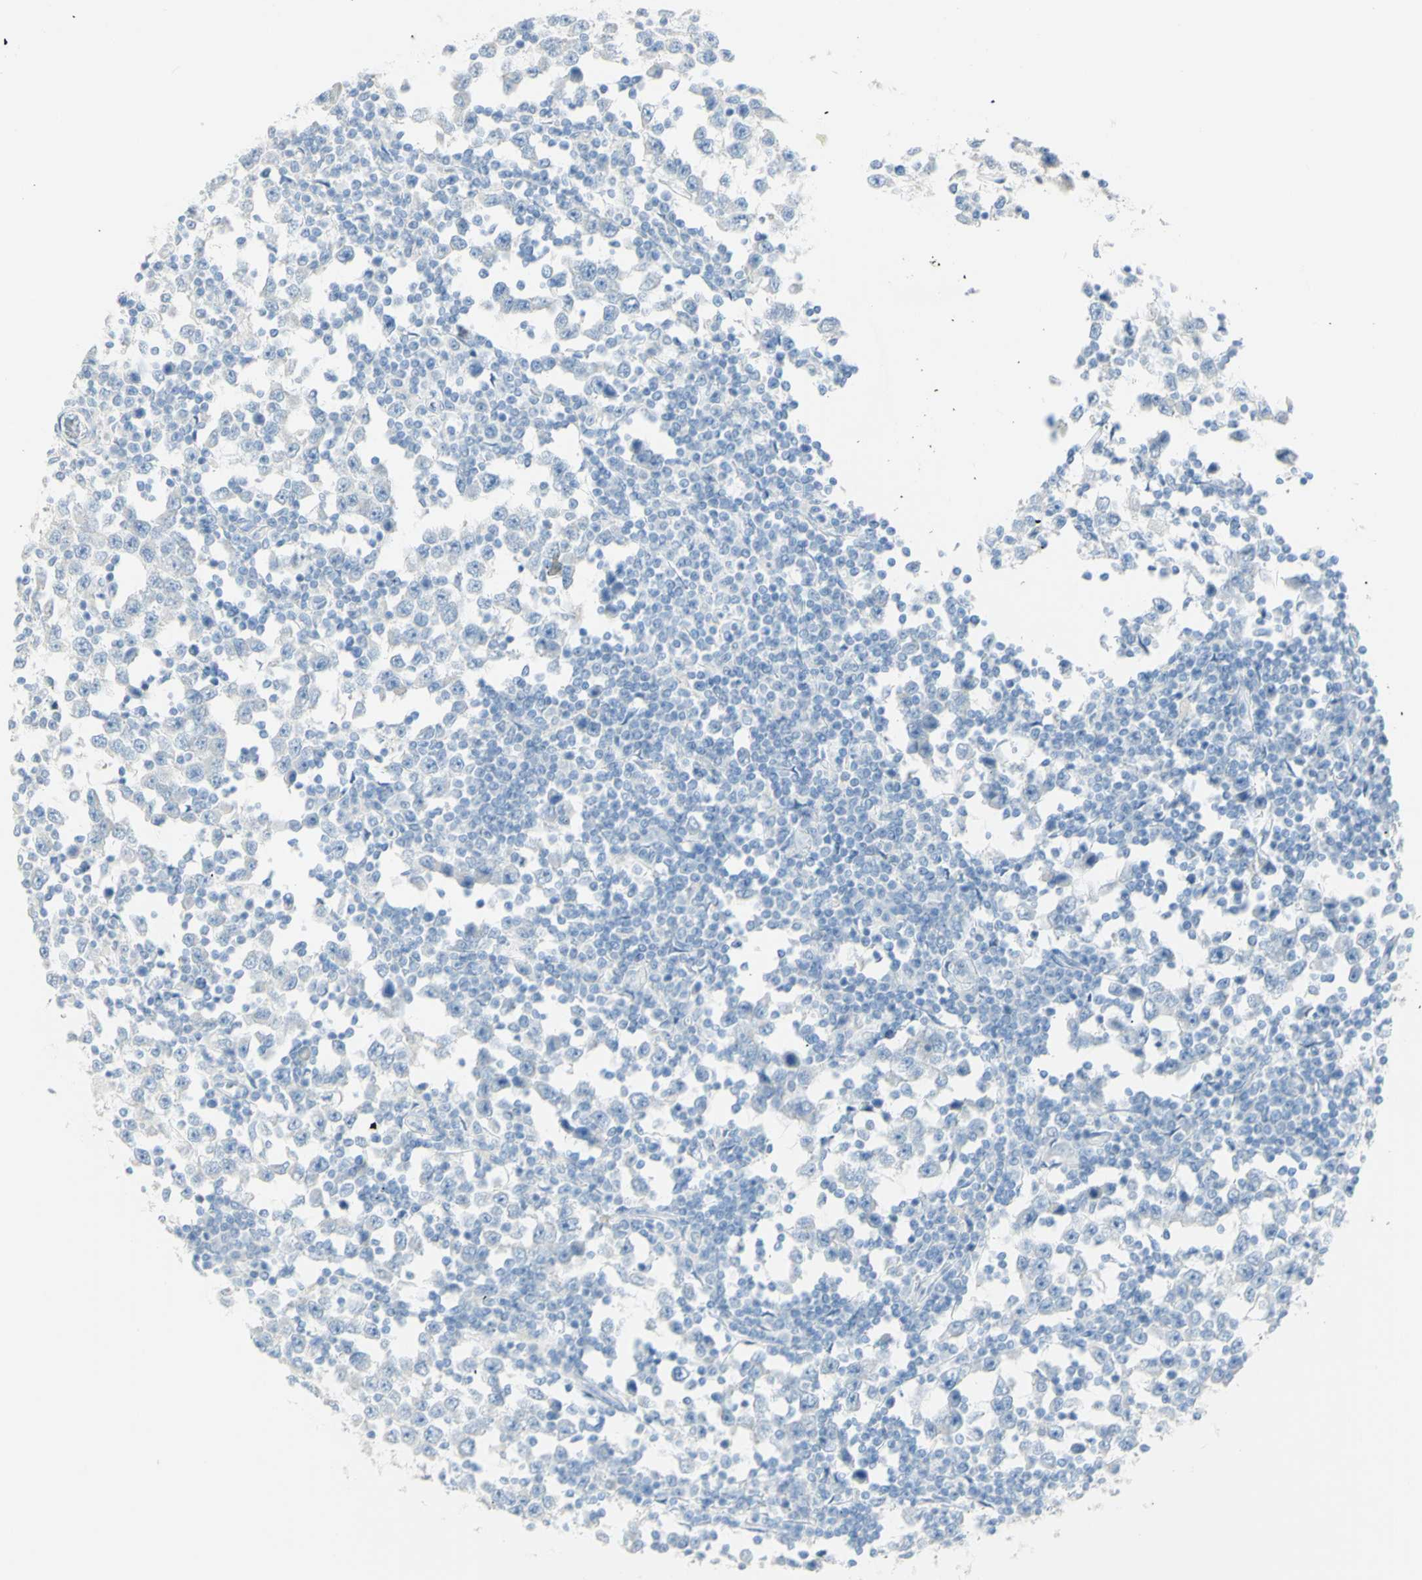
{"staining": {"intensity": "negative", "quantity": "none", "location": "none"}, "tissue": "testis cancer", "cell_type": "Tumor cells", "image_type": "cancer", "snomed": [{"axis": "morphology", "description": "Seminoma, NOS"}, {"axis": "topography", "description": "Testis"}], "caption": "This histopathology image is of testis cancer stained with IHC to label a protein in brown with the nuclei are counter-stained blue. There is no positivity in tumor cells. (DAB (3,3'-diaminobenzidine) IHC visualized using brightfield microscopy, high magnification).", "gene": "LETM1", "patient": {"sex": "male", "age": 65}}